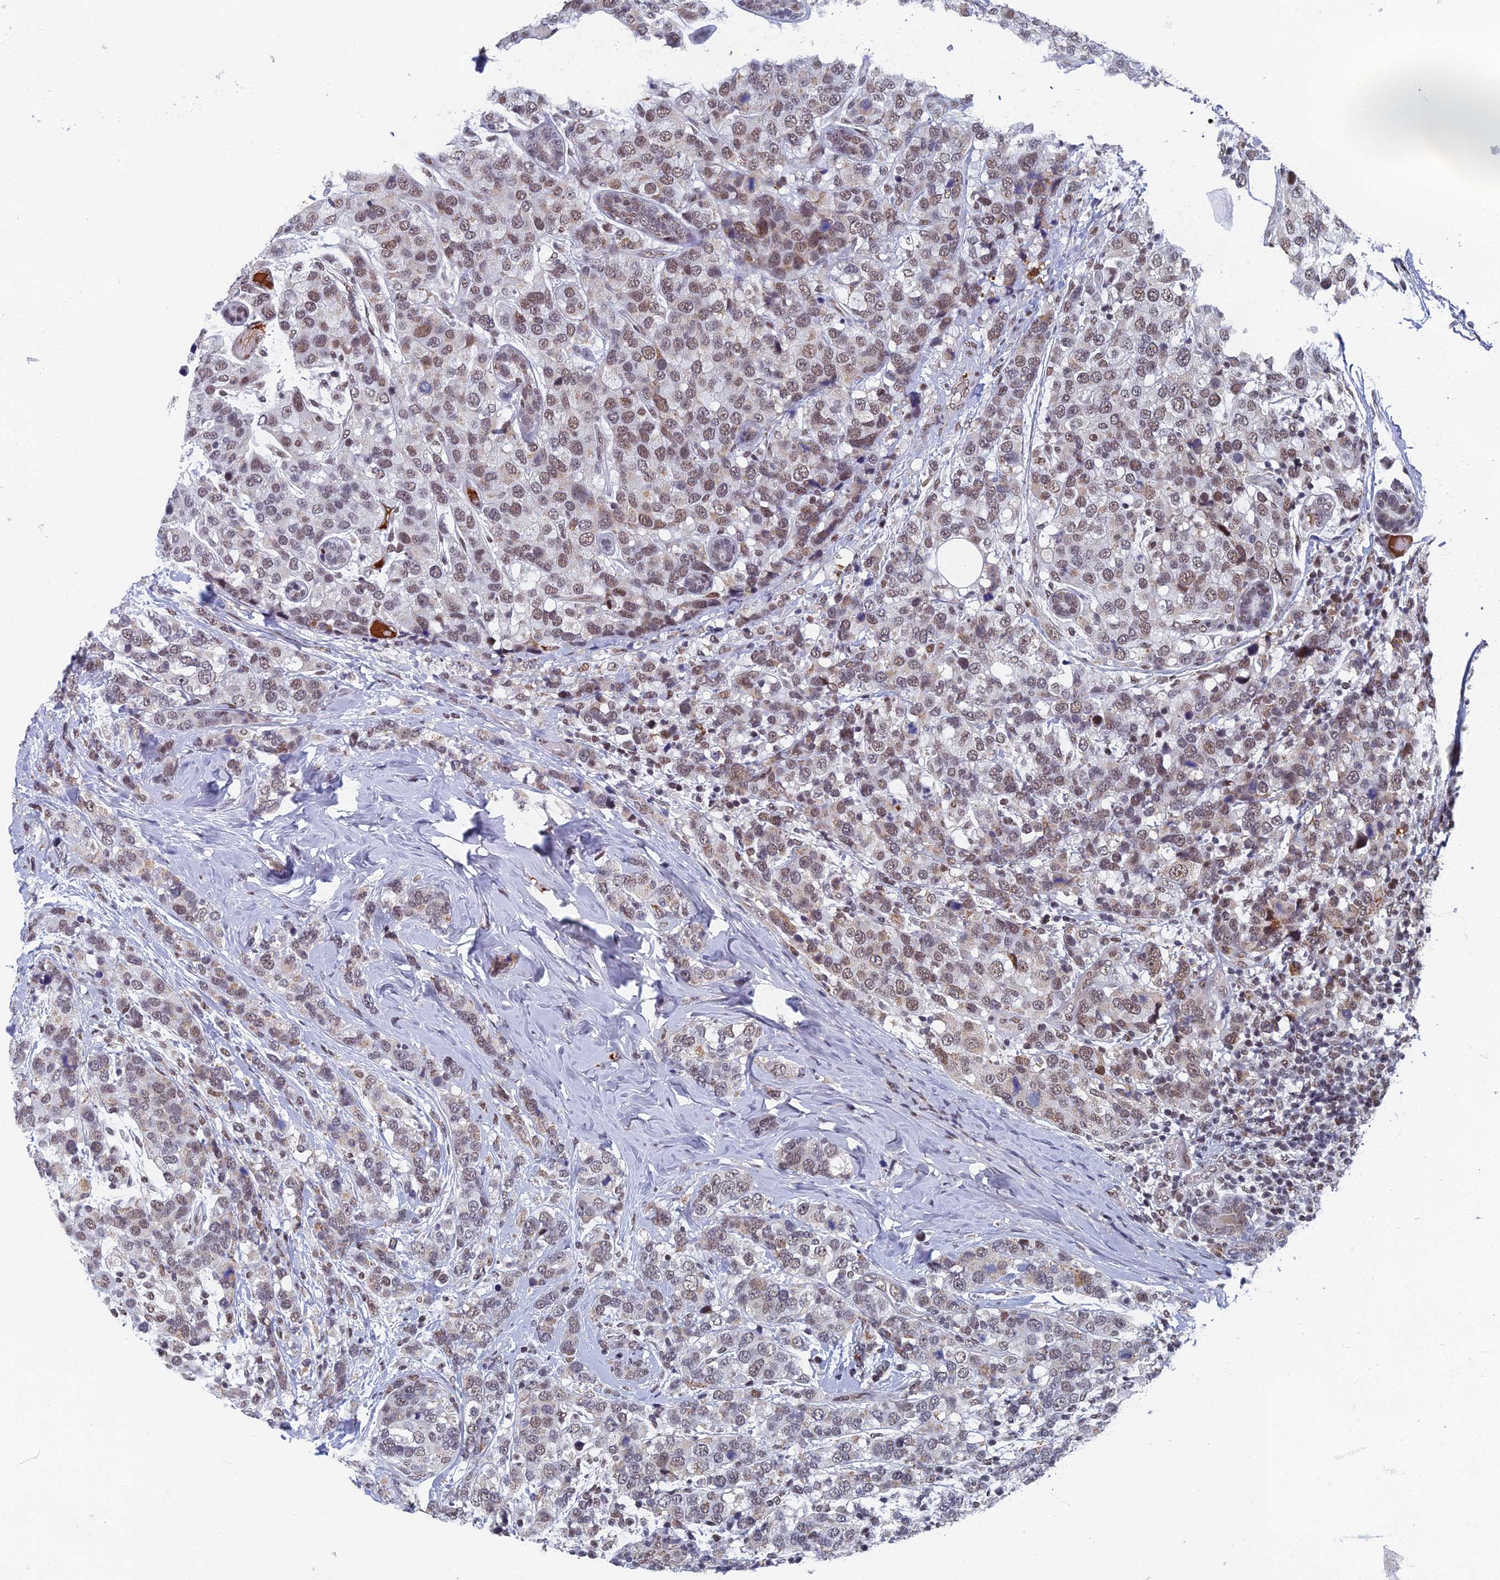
{"staining": {"intensity": "weak", "quantity": ">75%", "location": "nuclear"}, "tissue": "breast cancer", "cell_type": "Tumor cells", "image_type": "cancer", "snomed": [{"axis": "morphology", "description": "Lobular carcinoma"}, {"axis": "topography", "description": "Breast"}], "caption": "Lobular carcinoma (breast) was stained to show a protein in brown. There is low levels of weak nuclear staining in about >75% of tumor cells.", "gene": "TAF13", "patient": {"sex": "female", "age": 59}}